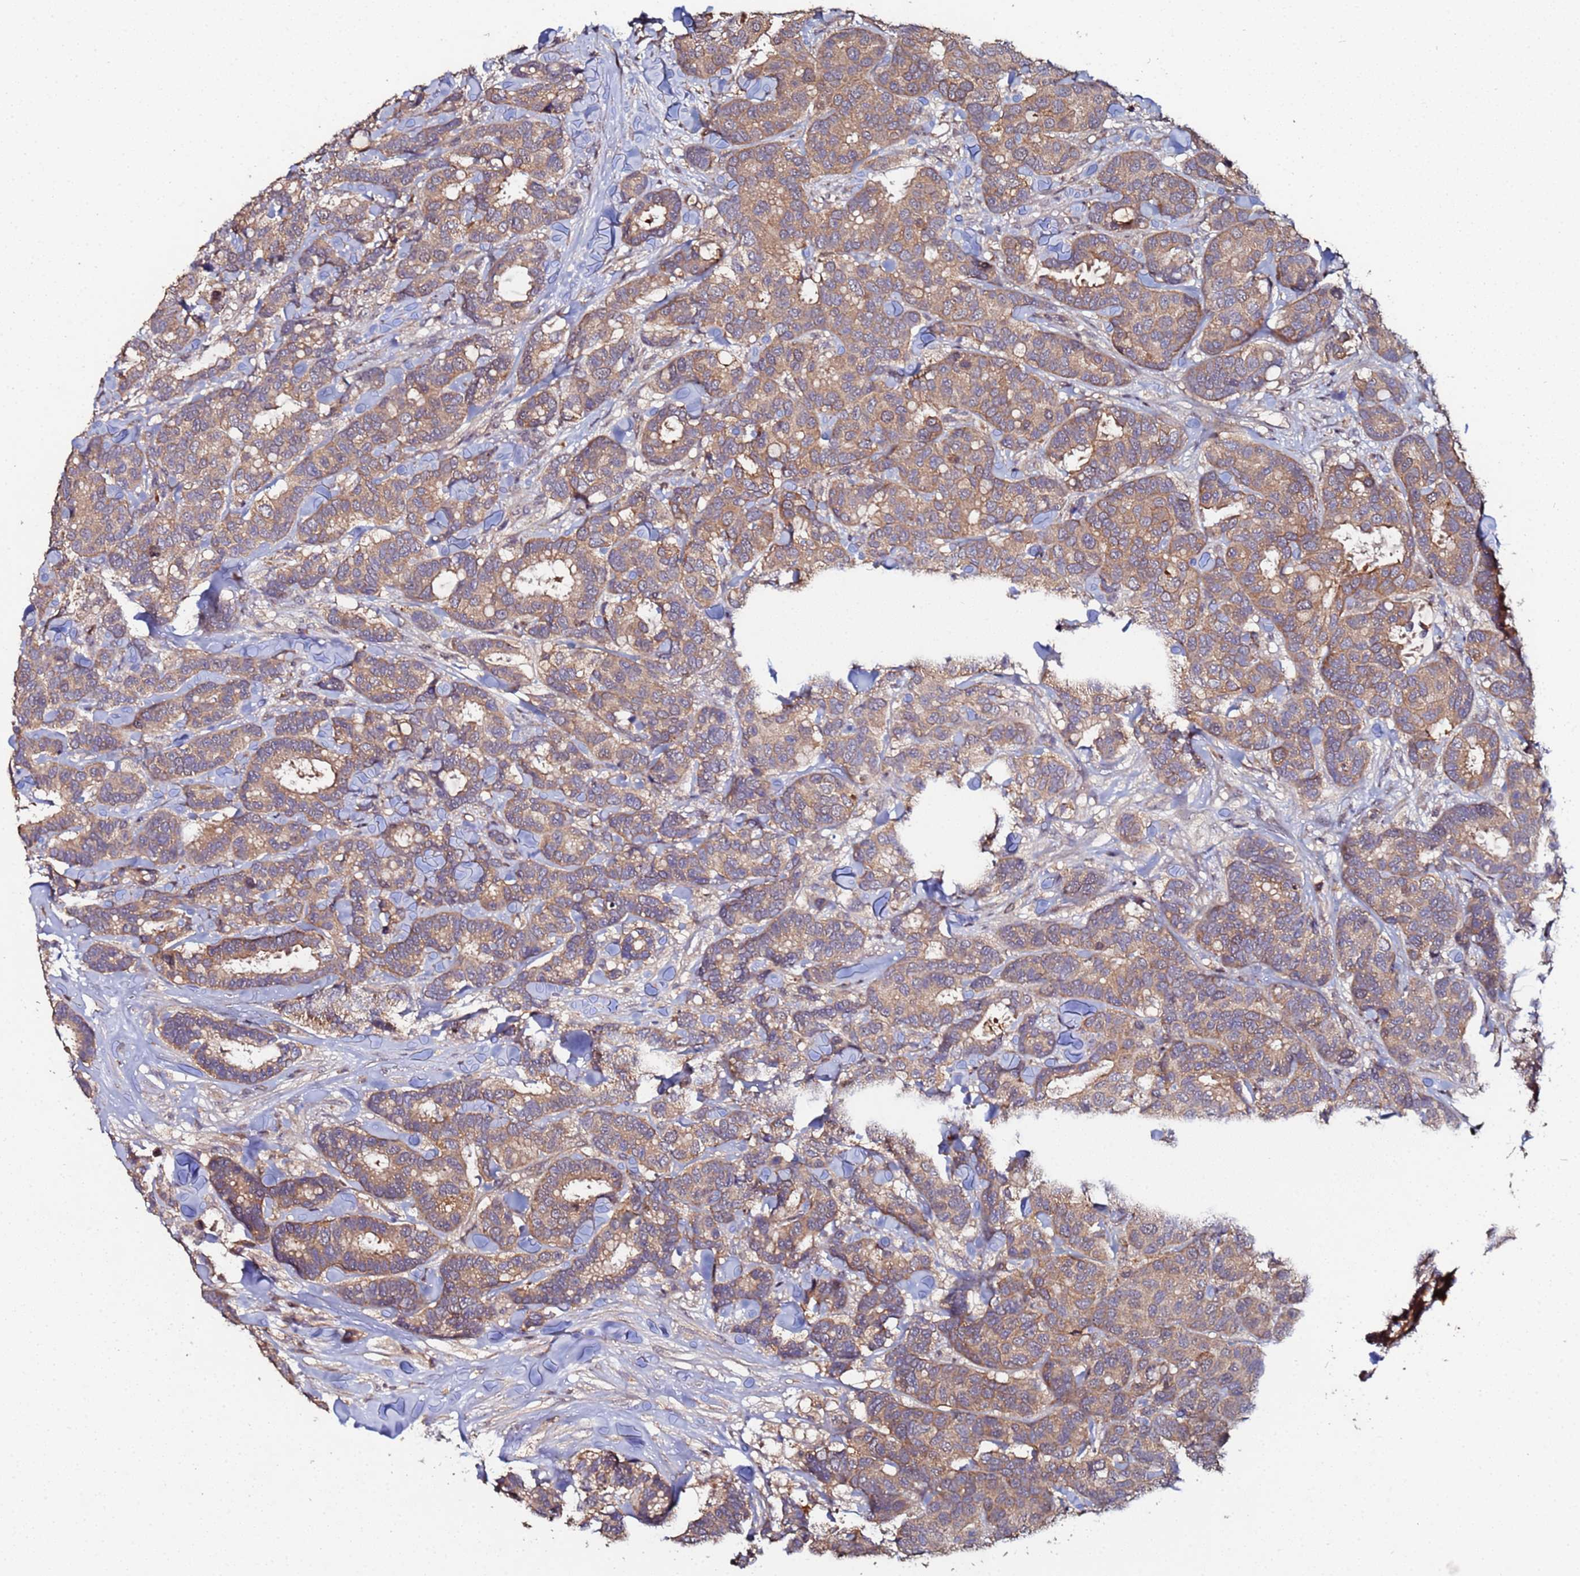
{"staining": {"intensity": "moderate", "quantity": ">75%", "location": "cytoplasmic/membranous"}, "tissue": "breast cancer", "cell_type": "Tumor cells", "image_type": "cancer", "snomed": [{"axis": "morphology", "description": "Normal tissue, NOS"}, {"axis": "morphology", "description": "Duct carcinoma"}, {"axis": "topography", "description": "Breast"}], "caption": "High-magnification brightfield microscopy of breast cancer stained with DAB (brown) and counterstained with hematoxylin (blue). tumor cells exhibit moderate cytoplasmic/membranous positivity is appreciated in about>75% of cells. (DAB = brown stain, brightfield microscopy at high magnification).", "gene": "OSER1", "patient": {"sex": "female", "age": 87}}